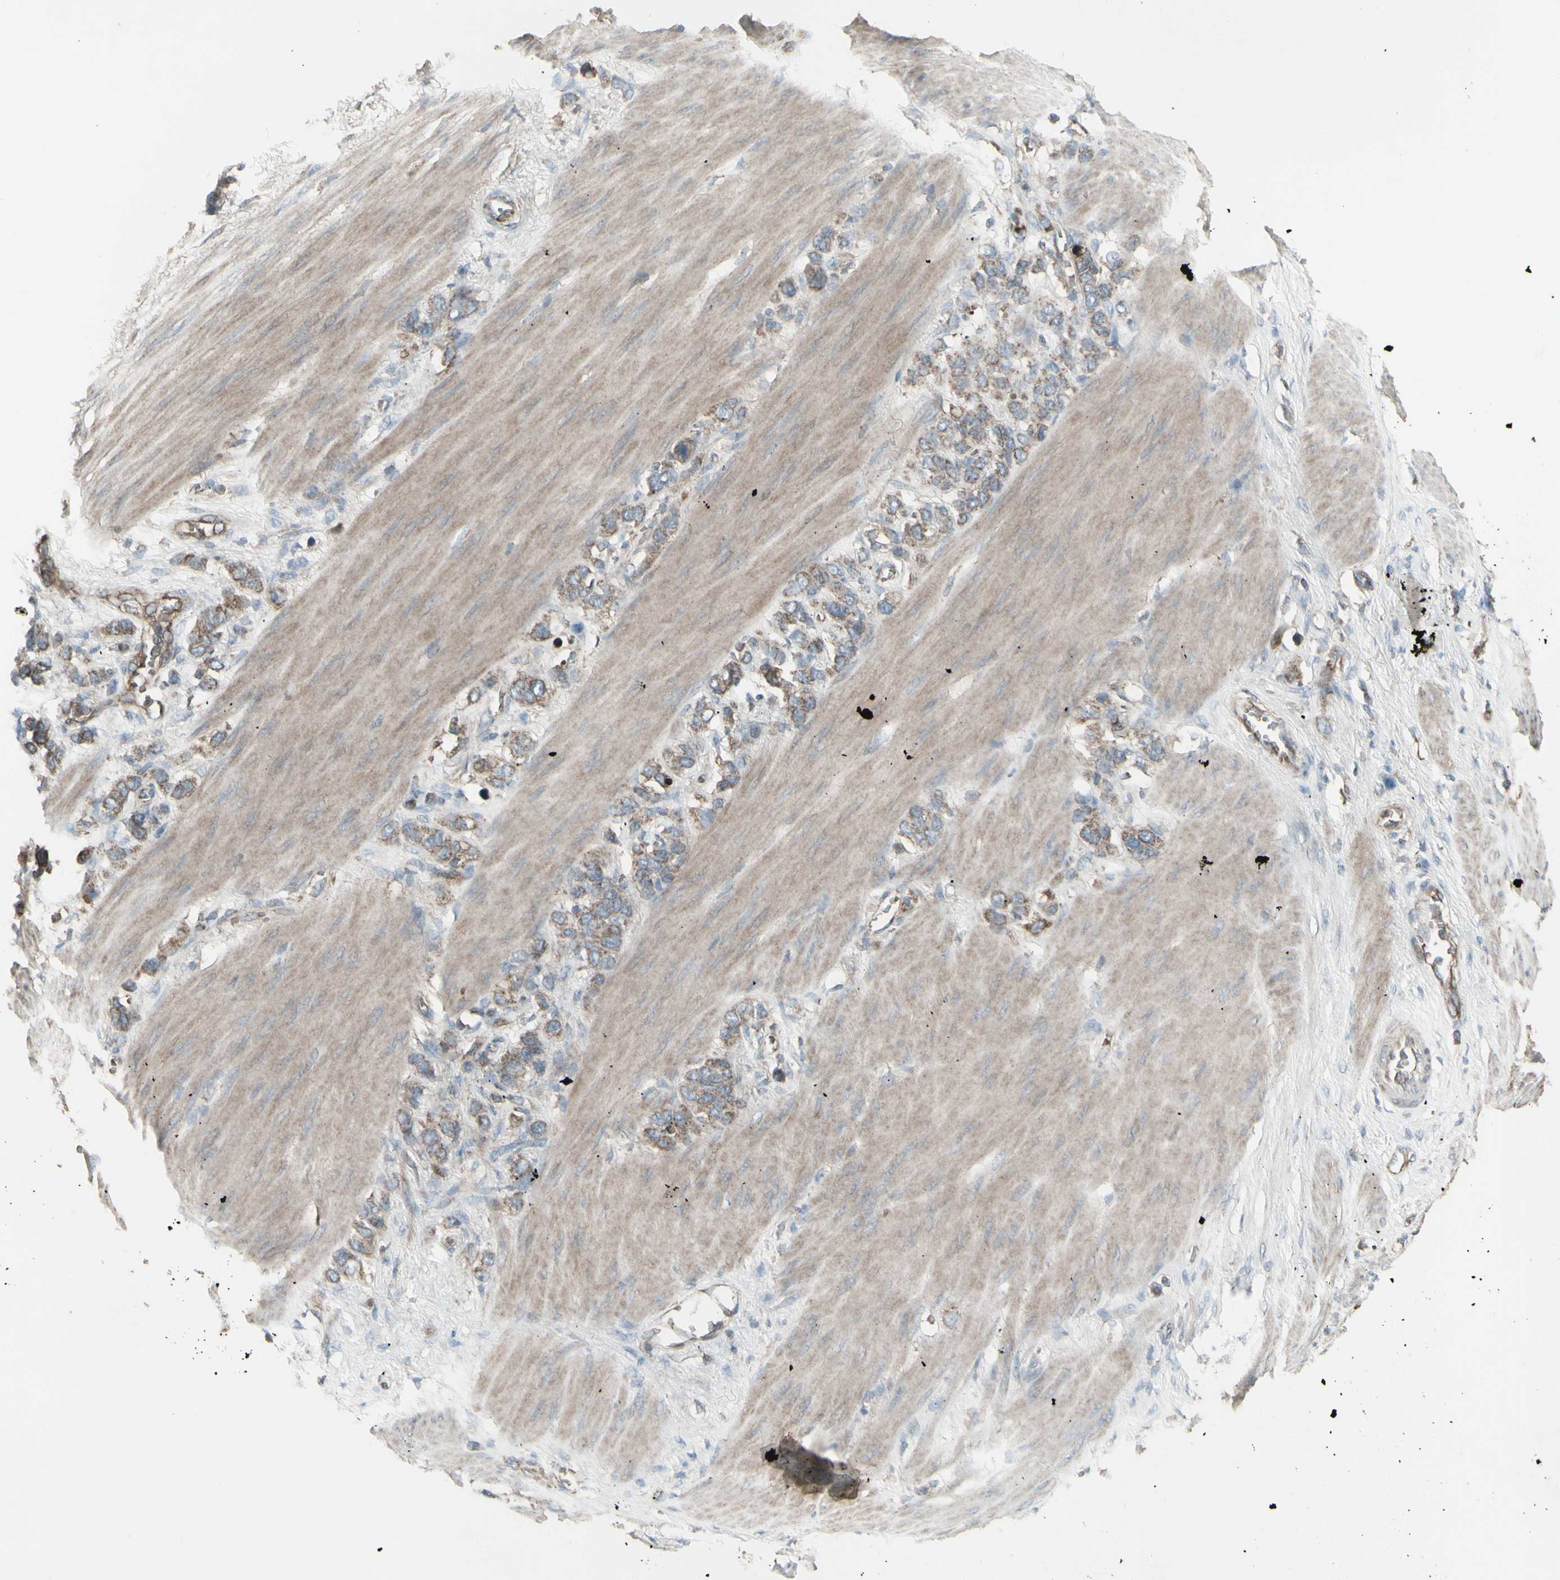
{"staining": {"intensity": "weak", "quantity": ">75%", "location": "cytoplasmic/membranous"}, "tissue": "stomach cancer", "cell_type": "Tumor cells", "image_type": "cancer", "snomed": [{"axis": "morphology", "description": "Adenocarcinoma, NOS"}, {"axis": "morphology", "description": "Adenocarcinoma, High grade"}, {"axis": "topography", "description": "Stomach, upper"}, {"axis": "topography", "description": "Stomach, lower"}], "caption": "The histopathology image demonstrates a brown stain indicating the presence of a protein in the cytoplasmic/membranous of tumor cells in stomach adenocarcinoma.", "gene": "SHC1", "patient": {"sex": "female", "age": 65}}